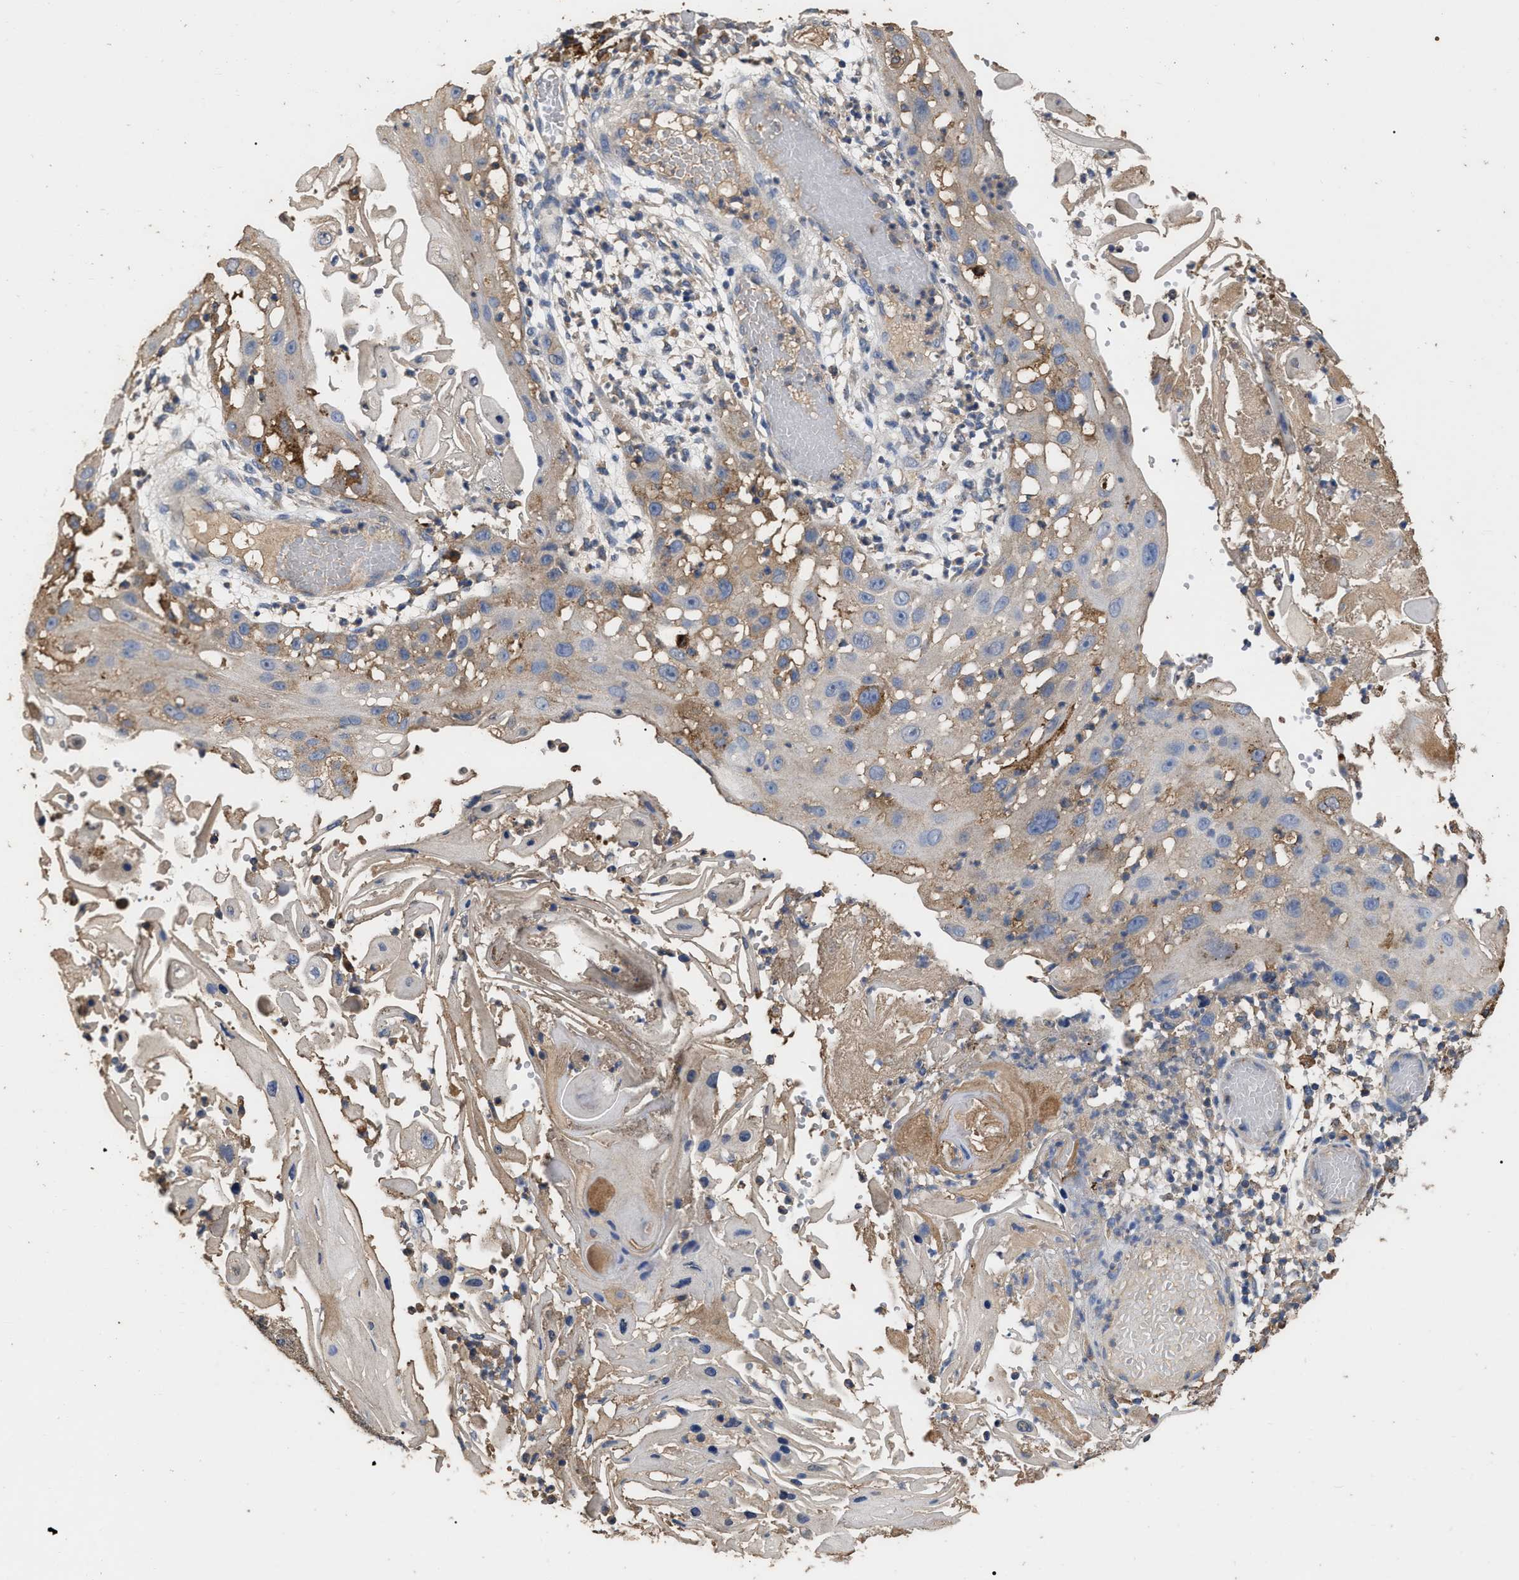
{"staining": {"intensity": "moderate", "quantity": "25%-75%", "location": "cytoplasmic/membranous"}, "tissue": "skin cancer", "cell_type": "Tumor cells", "image_type": "cancer", "snomed": [{"axis": "morphology", "description": "Squamous cell carcinoma, NOS"}, {"axis": "topography", "description": "Skin"}], "caption": "Skin cancer (squamous cell carcinoma) stained for a protein (brown) displays moderate cytoplasmic/membranous positive positivity in approximately 25%-75% of tumor cells.", "gene": "GPR179", "patient": {"sex": "female", "age": 44}}